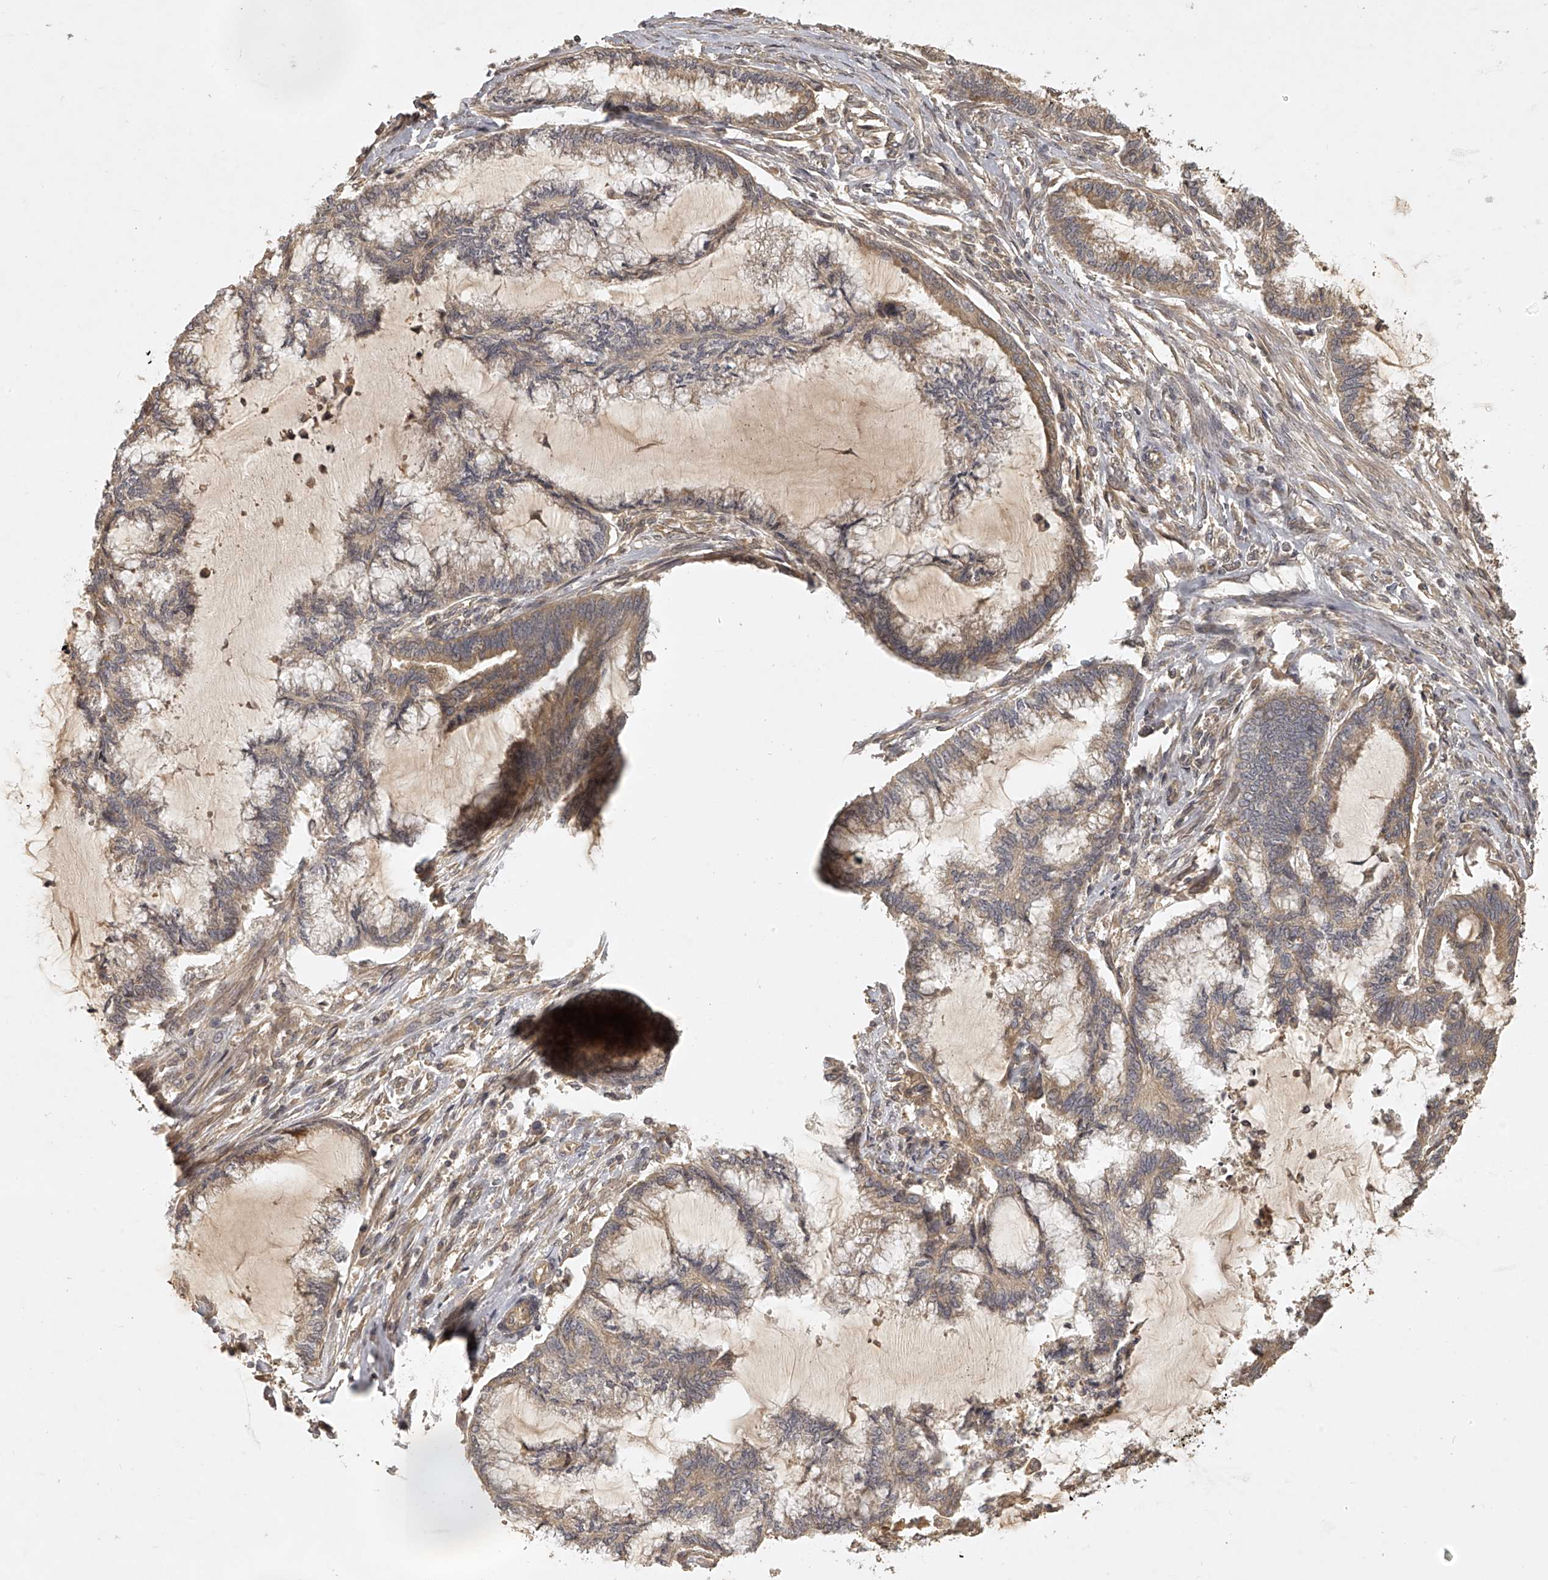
{"staining": {"intensity": "moderate", "quantity": "25%-75%", "location": "cytoplasmic/membranous"}, "tissue": "endometrial cancer", "cell_type": "Tumor cells", "image_type": "cancer", "snomed": [{"axis": "morphology", "description": "Adenocarcinoma, NOS"}, {"axis": "topography", "description": "Endometrium"}], "caption": "There is medium levels of moderate cytoplasmic/membranous positivity in tumor cells of endometrial cancer (adenocarcinoma), as demonstrated by immunohistochemical staining (brown color).", "gene": "NFS1", "patient": {"sex": "female", "age": 86}}